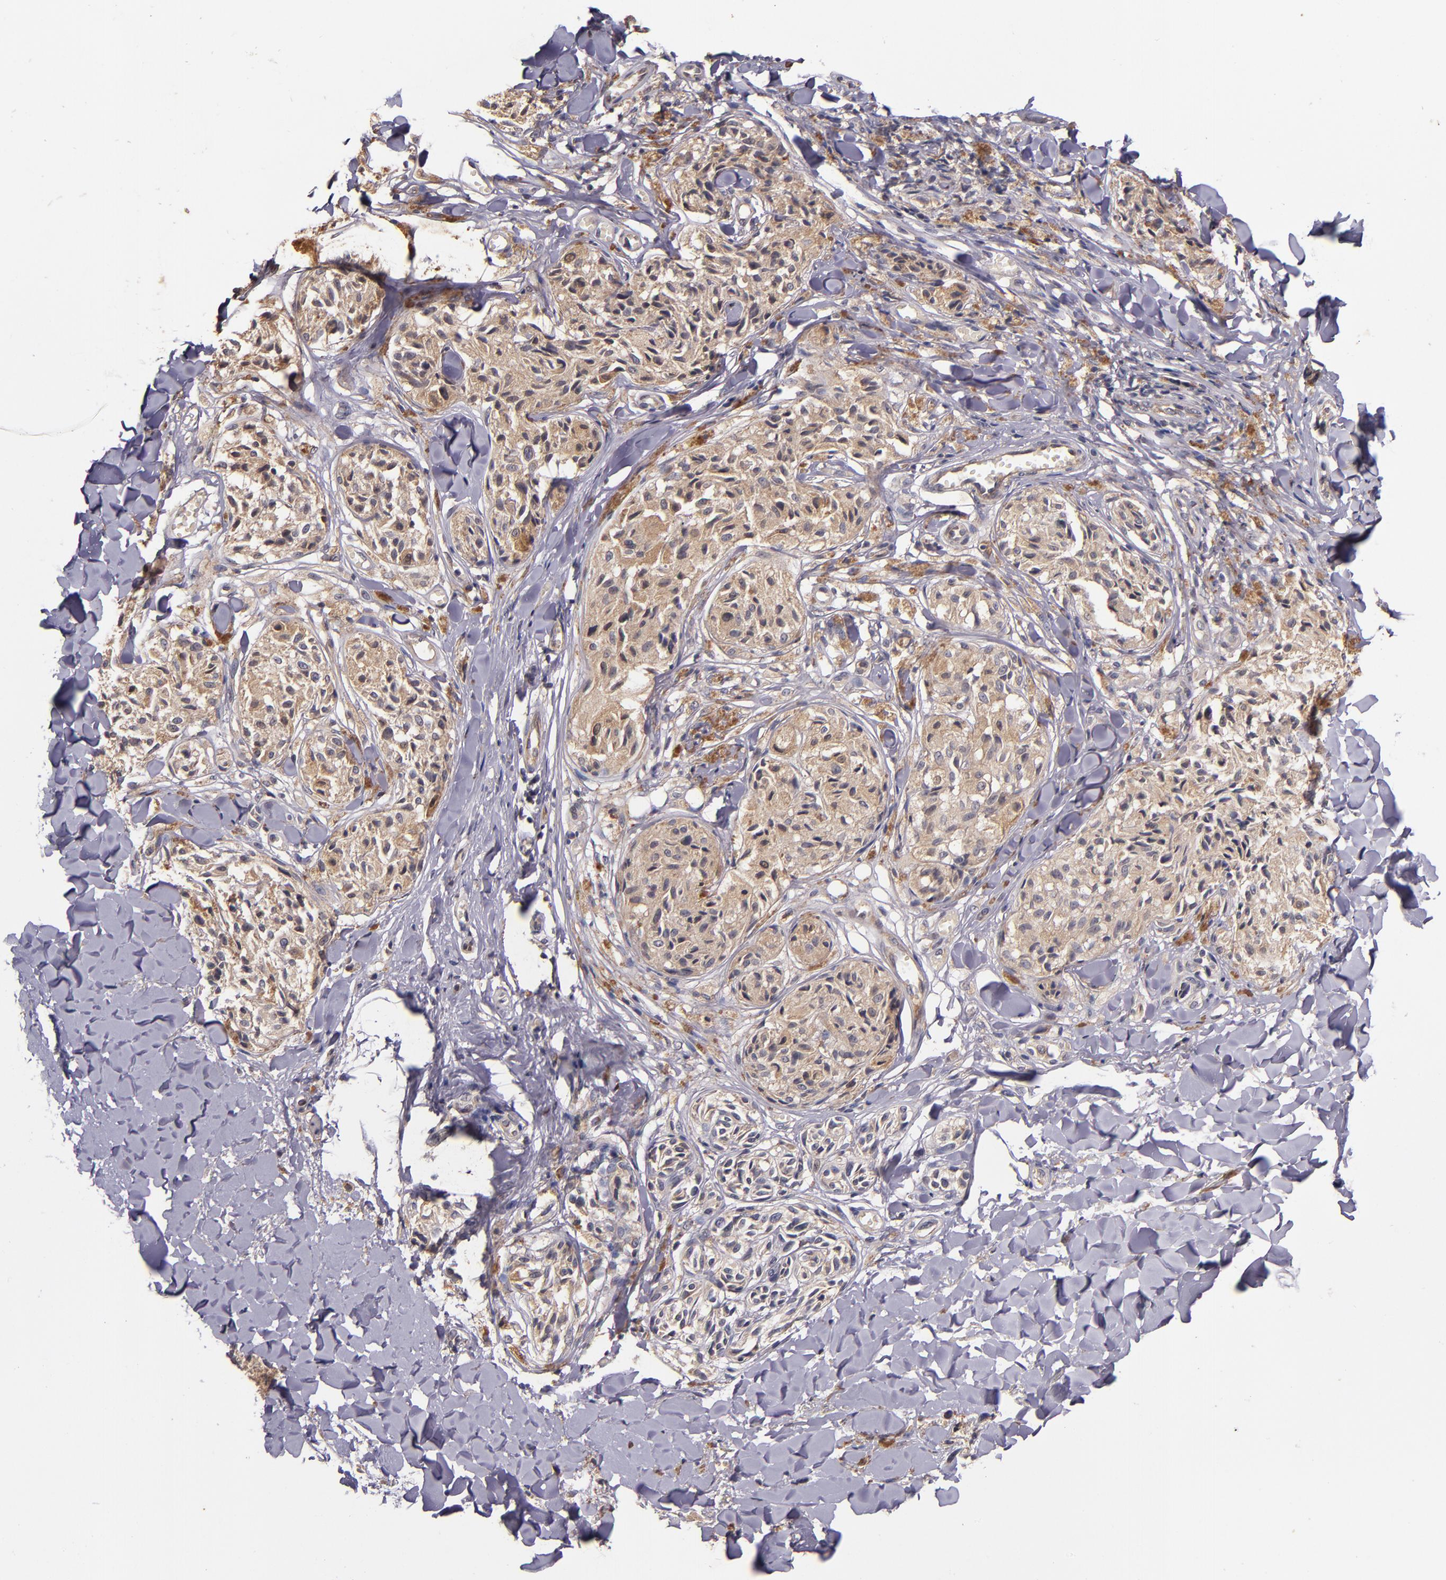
{"staining": {"intensity": "weak", "quantity": ">75%", "location": "cytoplasmic/membranous"}, "tissue": "melanoma", "cell_type": "Tumor cells", "image_type": "cancer", "snomed": [{"axis": "morphology", "description": "Malignant melanoma, Metastatic site"}, {"axis": "topography", "description": "Skin"}], "caption": "Protein staining by immunohistochemistry displays weak cytoplasmic/membranous expression in approximately >75% of tumor cells in malignant melanoma (metastatic site).", "gene": "PRAF2", "patient": {"sex": "female", "age": 66}}